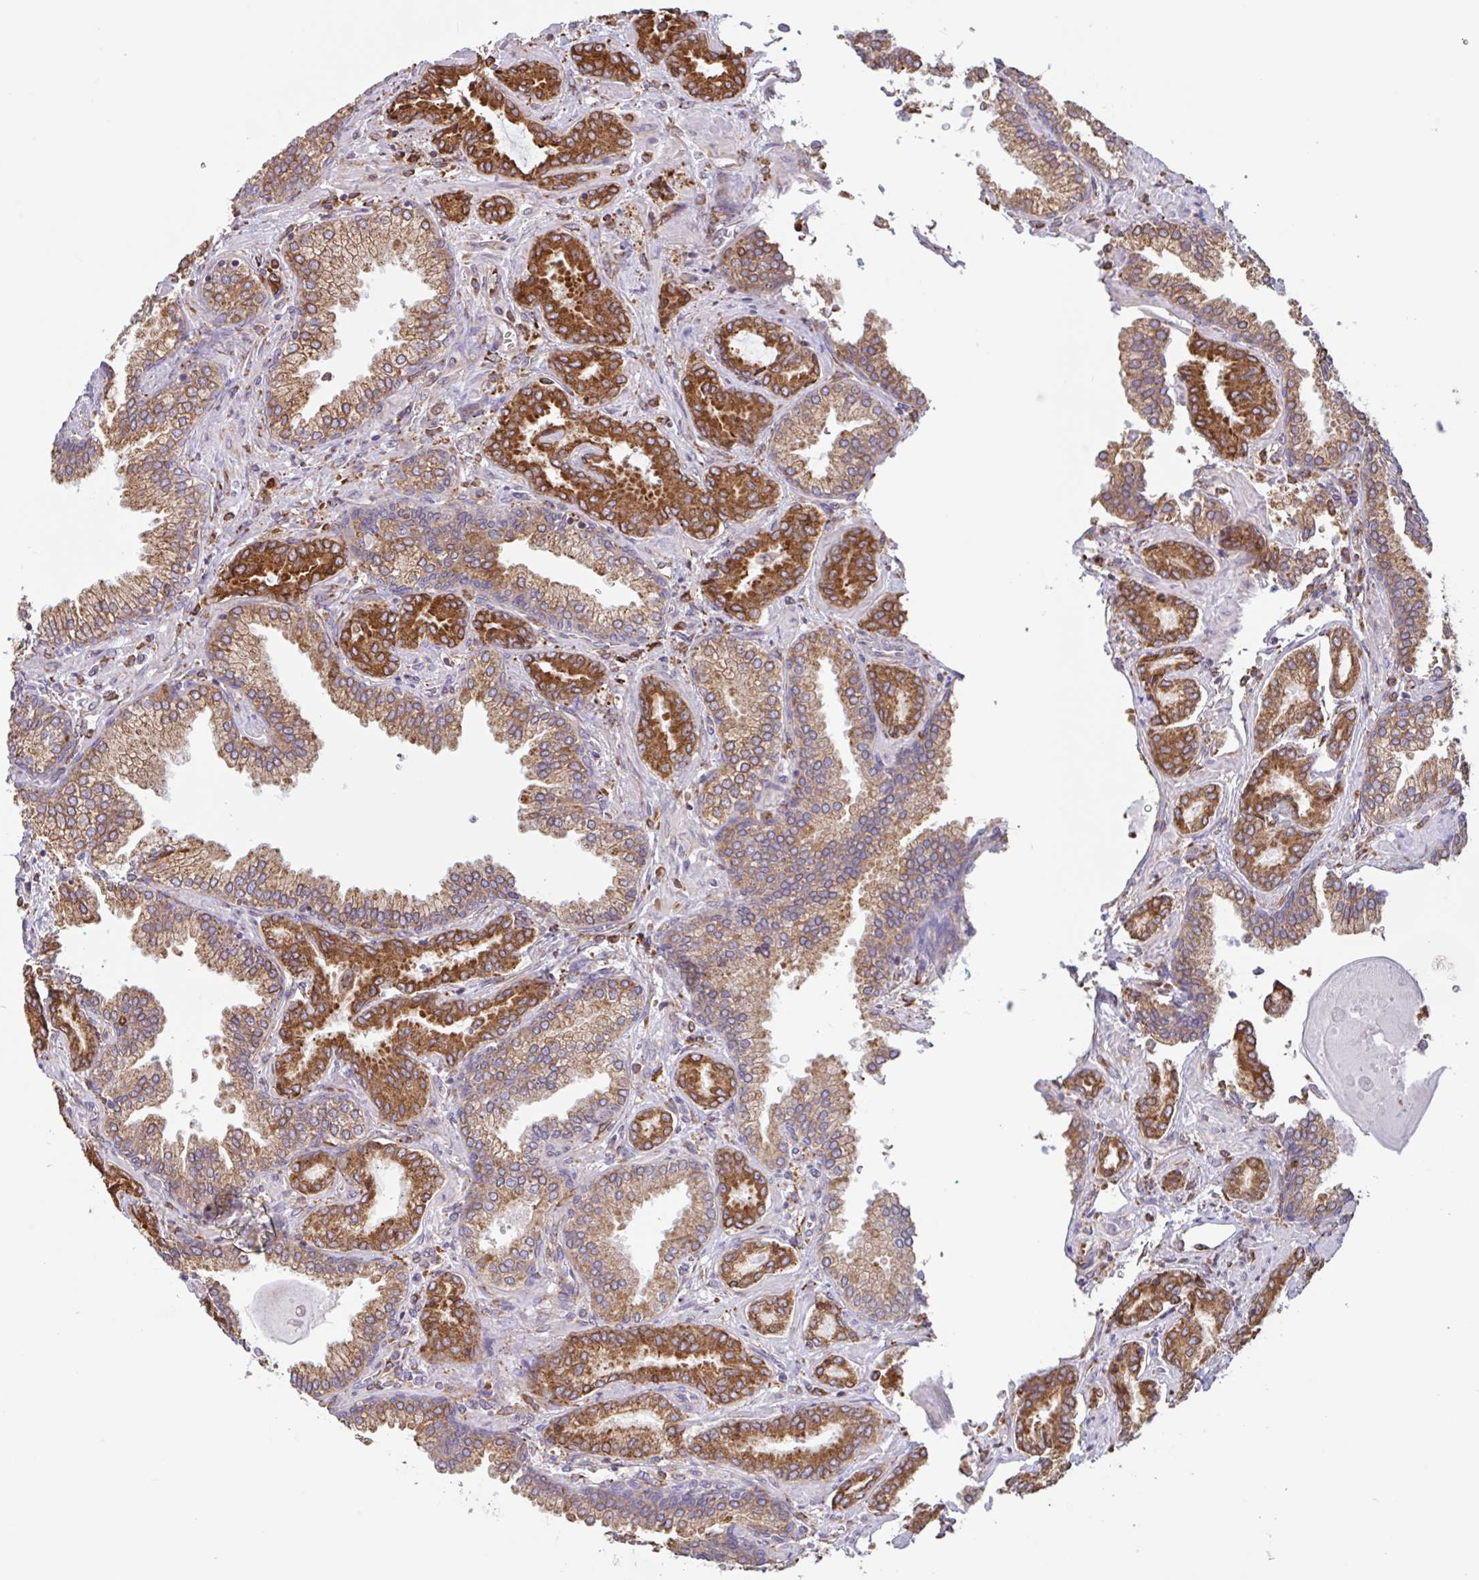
{"staining": {"intensity": "strong", "quantity": ">75%", "location": "cytoplasmic/membranous"}, "tissue": "prostate cancer", "cell_type": "Tumor cells", "image_type": "cancer", "snomed": [{"axis": "morphology", "description": "Adenocarcinoma, High grade"}, {"axis": "topography", "description": "Prostate"}], "caption": "Human prostate cancer (high-grade adenocarcinoma) stained with a brown dye displays strong cytoplasmic/membranous positive positivity in about >75% of tumor cells.", "gene": "DOK4", "patient": {"sex": "male", "age": 72}}